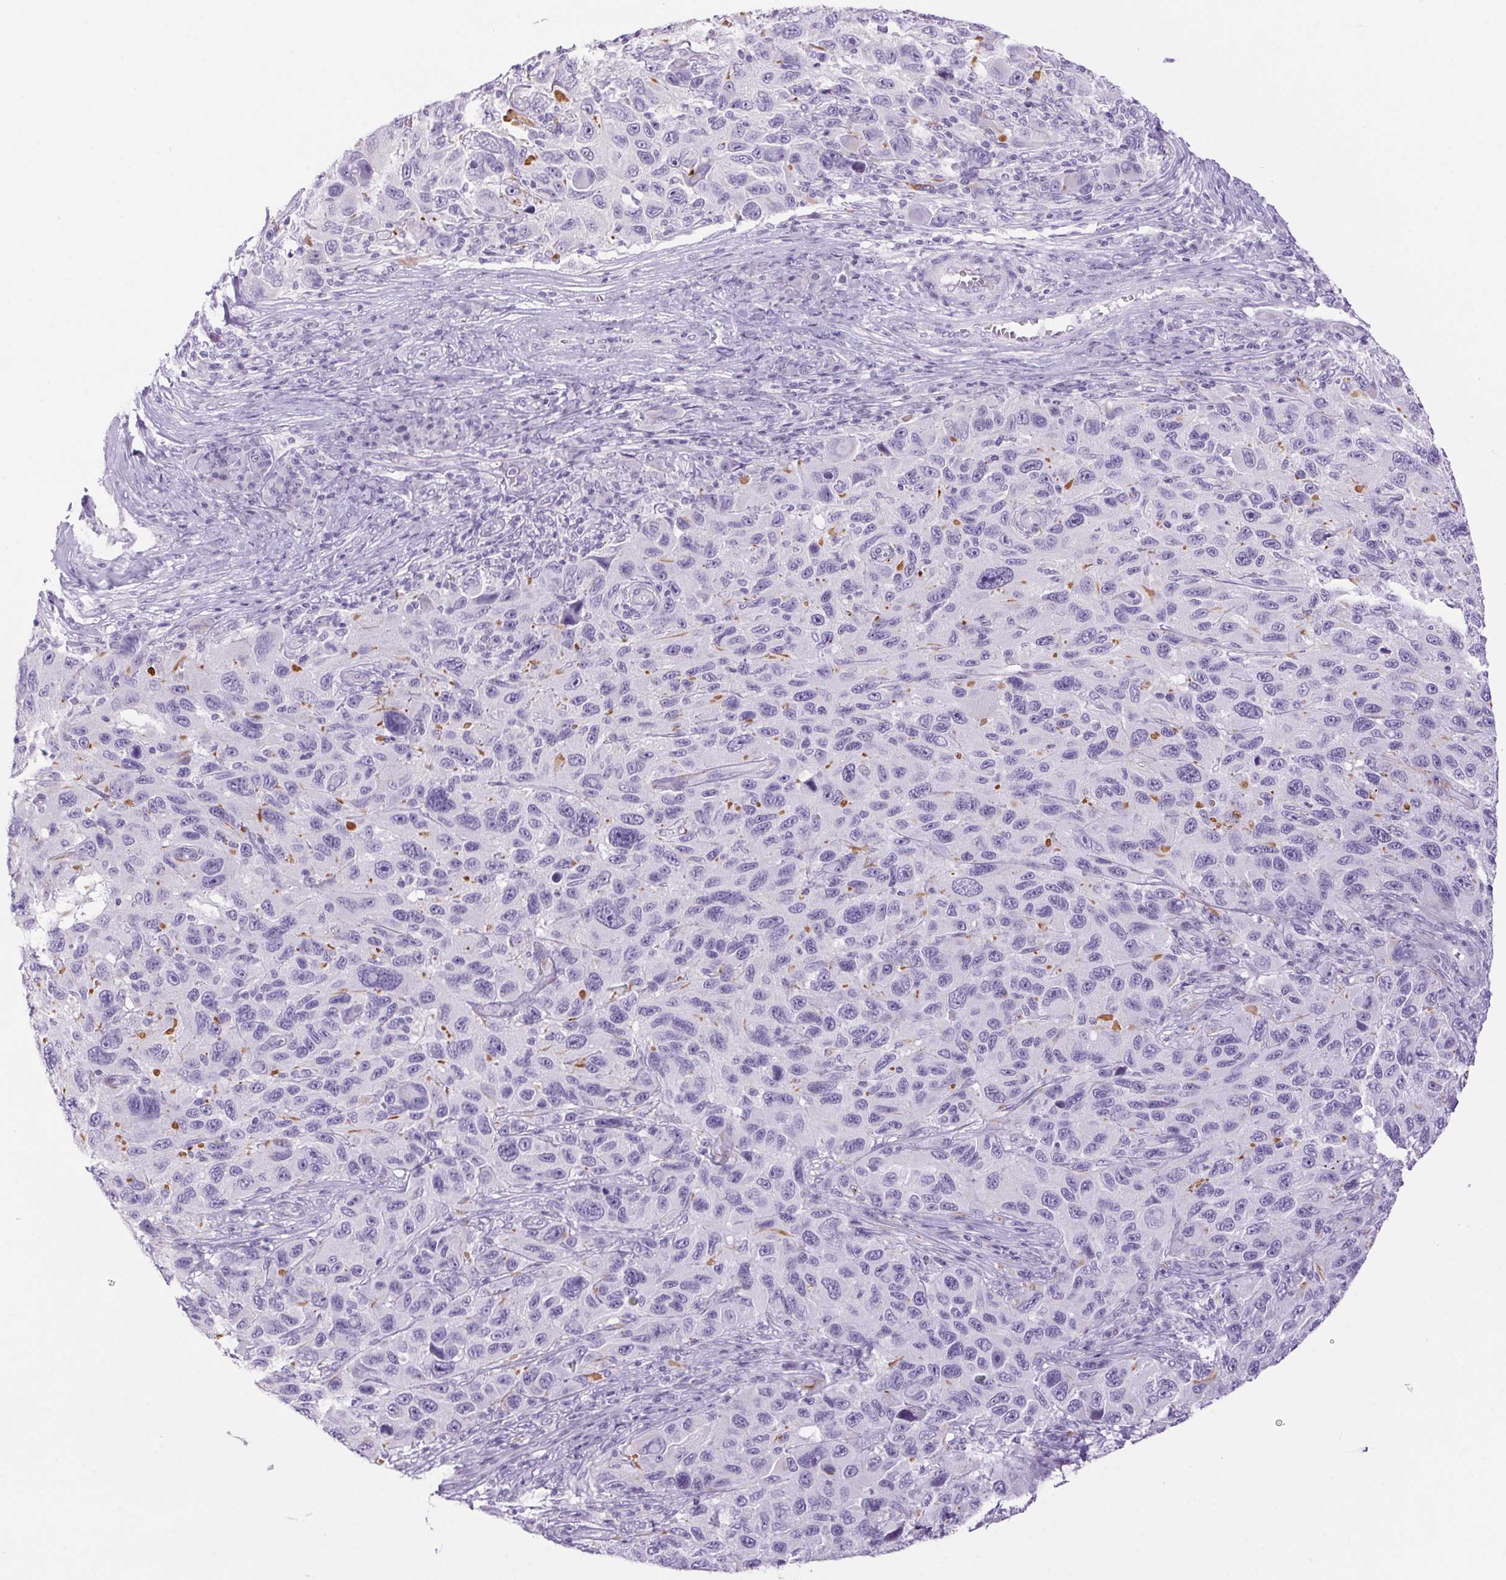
{"staining": {"intensity": "negative", "quantity": "none", "location": "none"}, "tissue": "melanoma", "cell_type": "Tumor cells", "image_type": "cancer", "snomed": [{"axis": "morphology", "description": "Malignant melanoma, NOS"}, {"axis": "topography", "description": "Skin"}], "caption": "Immunohistochemistry (IHC) histopathology image of neoplastic tissue: melanoma stained with DAB (3,3'-diaminobenzidine) exhibits no significant protein positivity in tumor cells. (DAB IHC with hematoxylin counter stain).", "gene": "ERP27", "patient": {"sex": "male", "age": 53}}